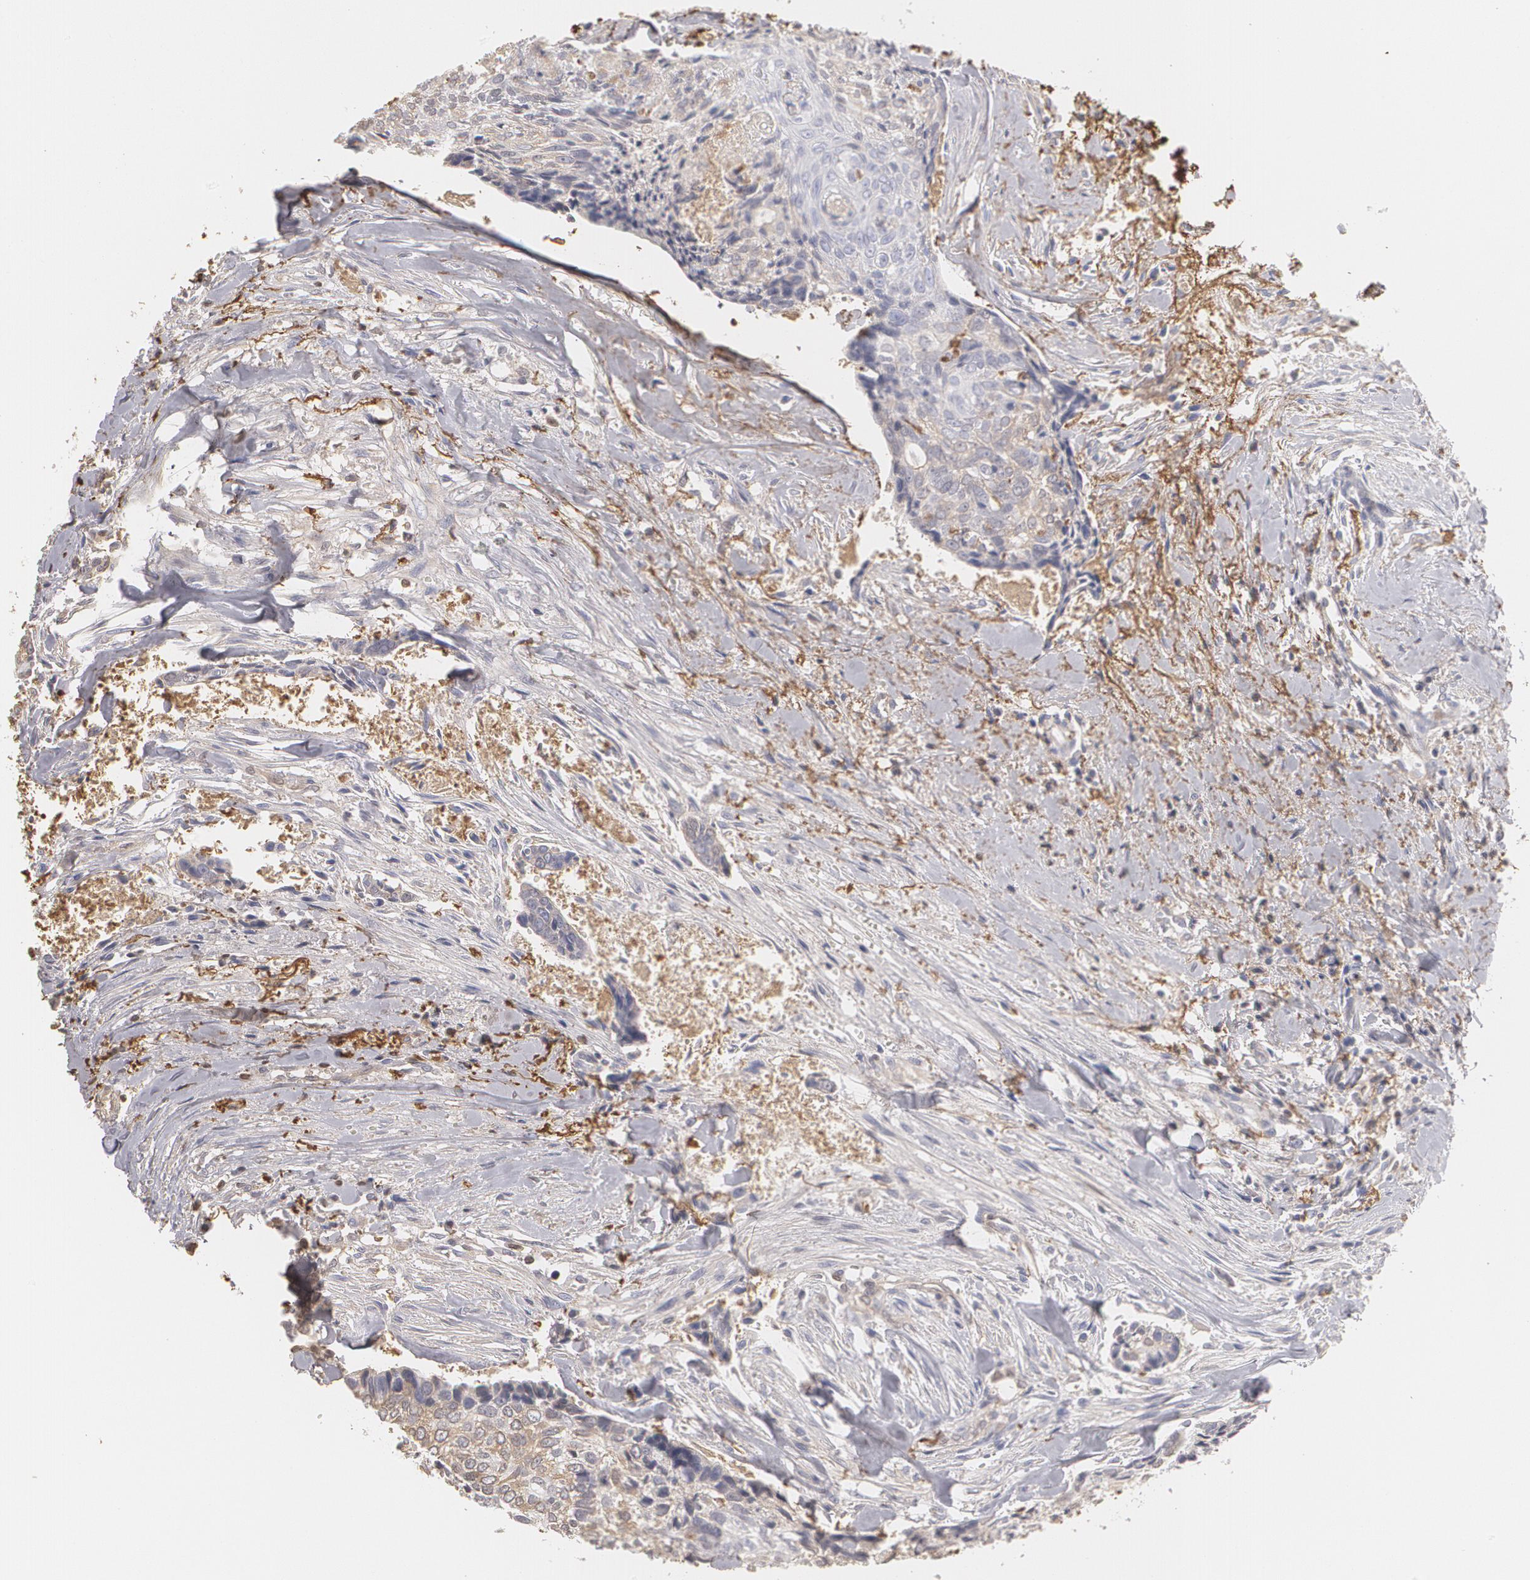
{"staining": {"intensity": "negative", "quantity": "none", "location": "none"}, "tissue": "head and neck cancer", "cell_type": "Tumor cells", "image_type": "cancer", "snomed": [{"axis": "morphology", "description": "Squamous cell carcinoma, NOS"}, {"axis": "topography", "description": "Salivary gland"}, {"axis": "topography", "description": "Head-Neck"}], "caption": "Squamous cell carcinoma (head and neck) stained for a protein using IHC shows no positivity tumor cells.", "gene": "SERPINA1", "patient": {"sex": "male", "age": 70}}